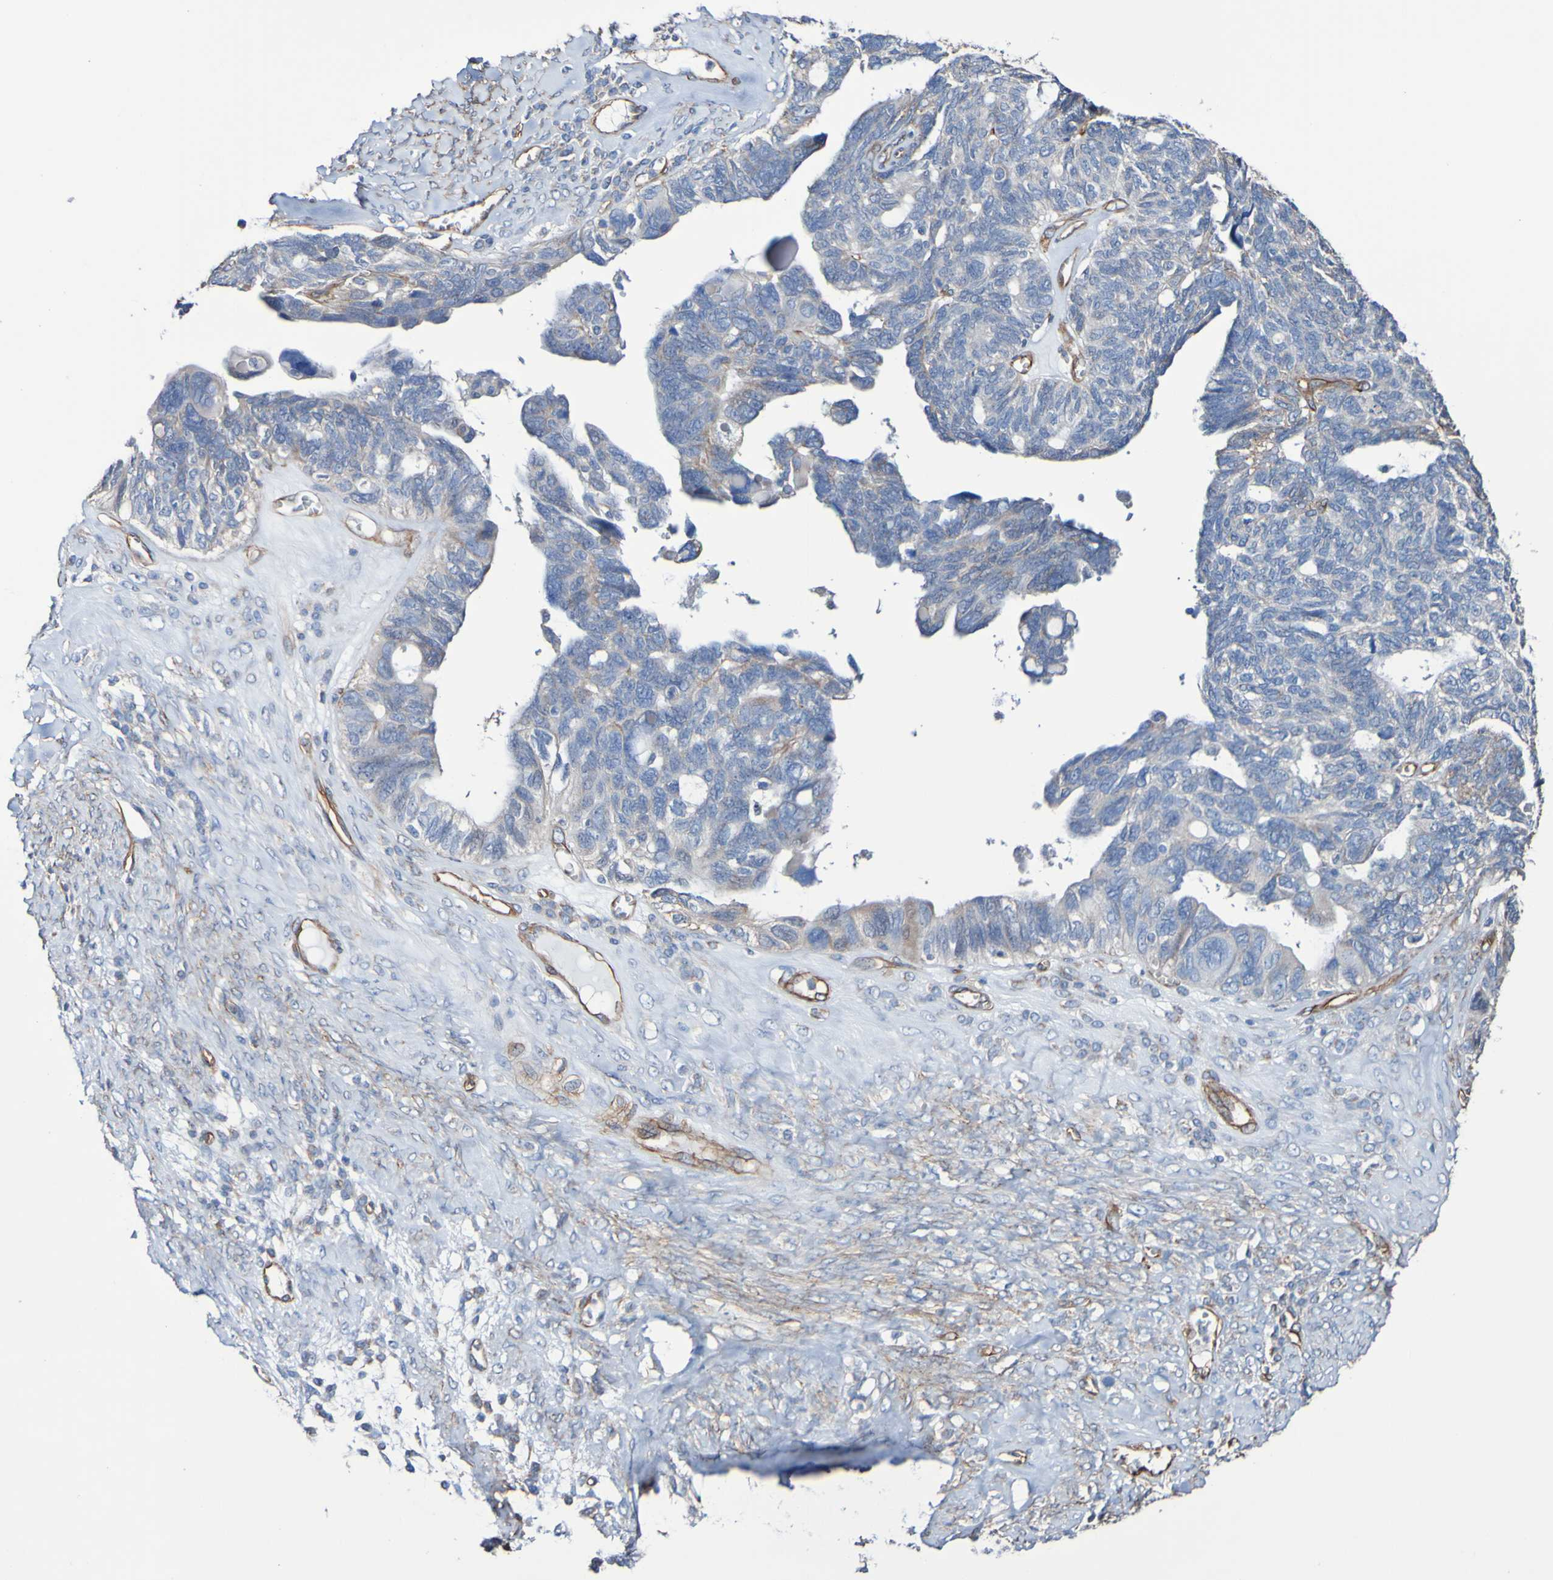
{"staining": {"intensity": "weak", "quantity": "<25%", "location": "cytoplasmic/membranous"}, "tissue": "ovarian cancer", "cell_type": "Tumor cells", "image_type": "cancer", "snomed": [{"axis": "morphology", "description": "Cystadenocarcinoma, serous, NOS"}, {"axis": "topography", "description": "Ovary"}], "caption": "DAB (3,3'-diaminobenzidine) immunohistochemical staining of human serous cystadenocarcinoma (ovarian) demonstrates no significant staining in tumor cells.", "gene": "ELMOD3", "patient": {"sex": "female", "age": 79}}